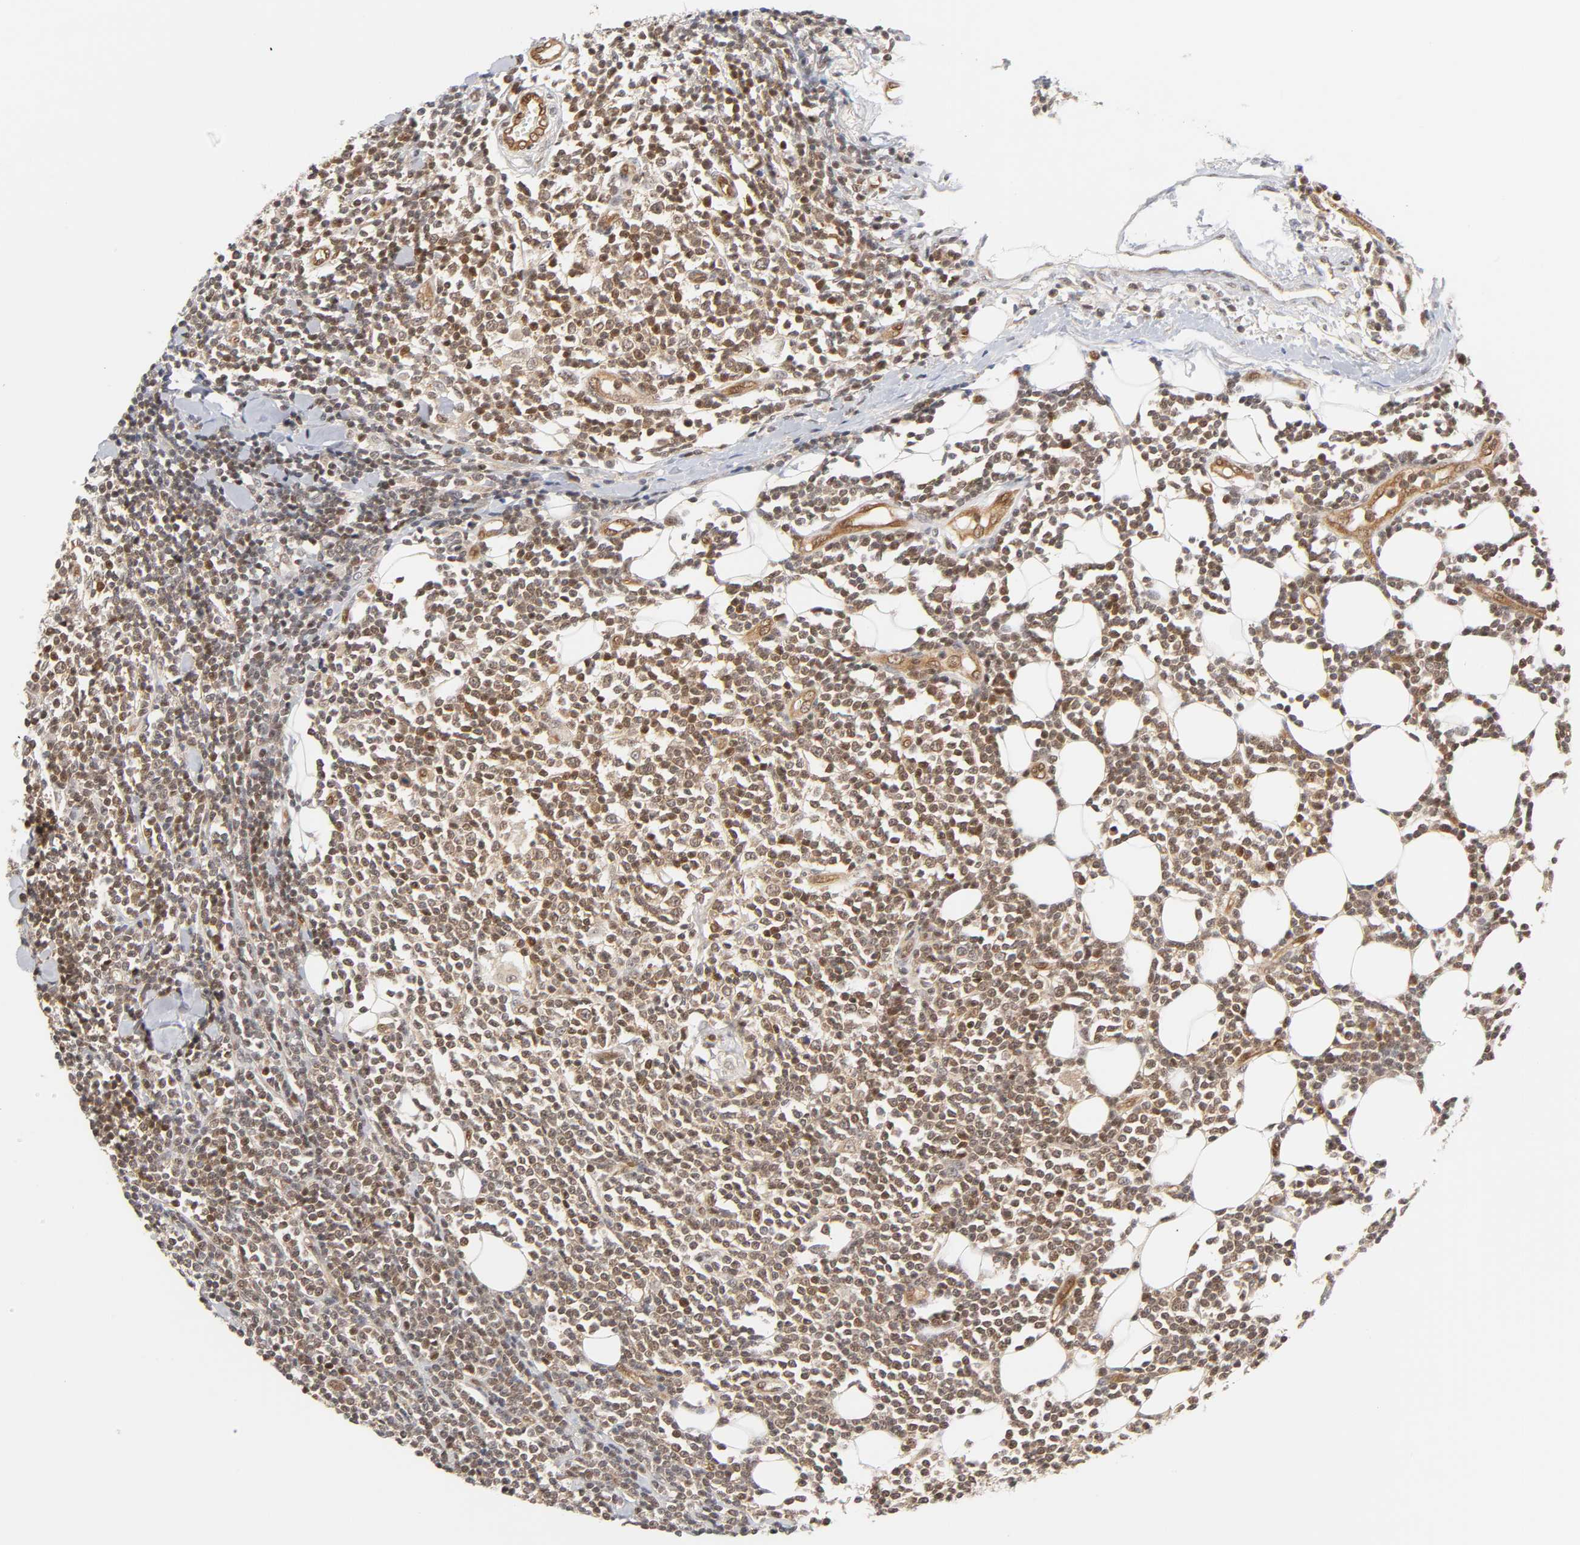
{"staining": {"intensity": "weak", "quantity": ">75%", "location": "nuclear"}, "tissue": "lymphoma", "cell_type": "Tumor cells", "image_type": "cancer", "snomed": [{"axis": "morphology", "description": "Malignant lymphoma, non-Hodgkin's type, Low grade"}, {"axis": "topography", "description": "Soft tissue"}], "caption": "Brown immunohistochemical staining in low-grade malignant lymphoma, non-Hodgkin's type shows weak nuclear positivity in about >75% of tumor cells.", "gene": "CDC37", "patient": {"sex": "male", "age": 92}}